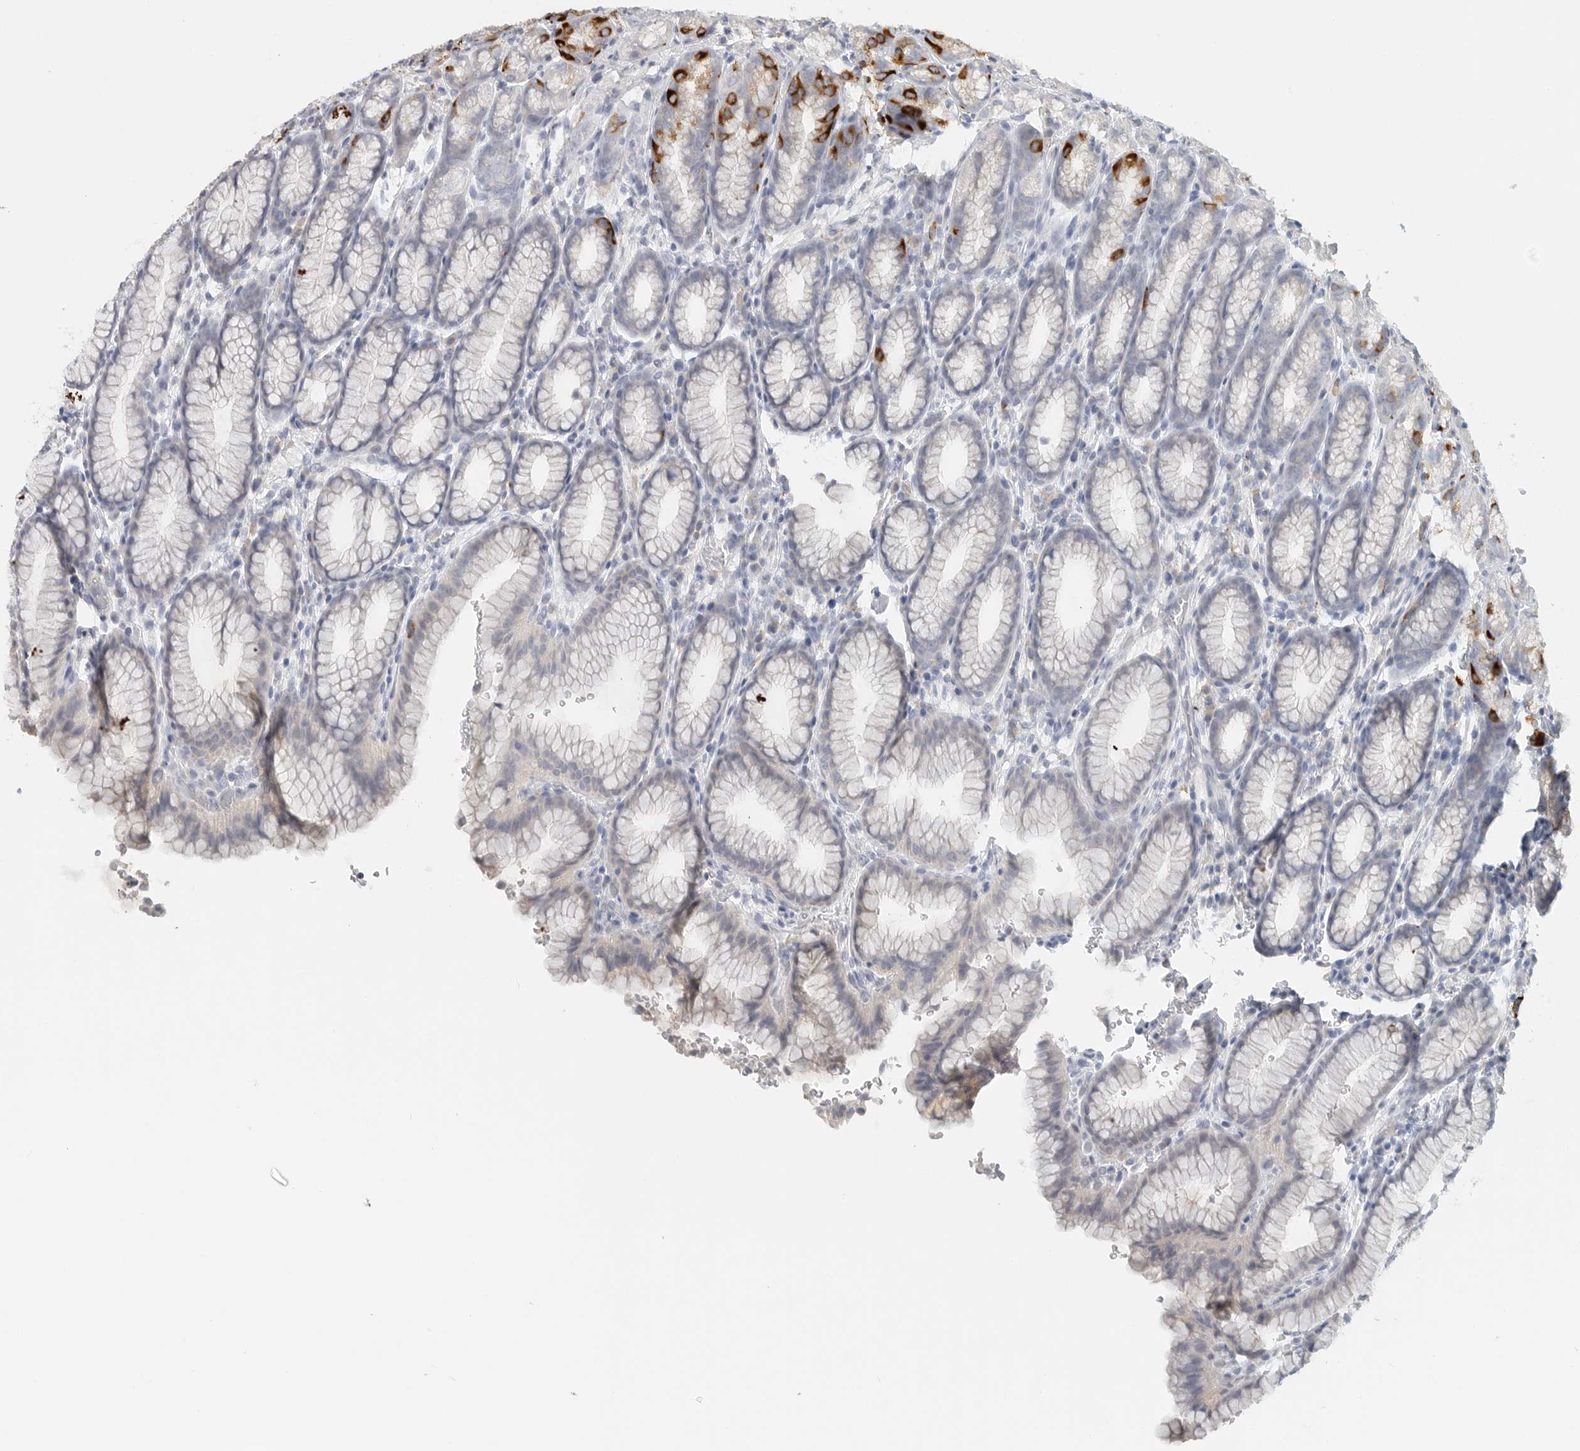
{"staining": {"intensity": "strong", "quantity": "<25%", "location": "cytoplasmic/membranous"}, "tissue": "stomach", "cell_type": "Glandular cells", "image_type": "normal", "snomed": [{"axis": "morphology", "description": "Normal tissue, NOS"}, {"axis": "topography", "description": "Stomach"}], "caption": "A histopathology image showing strong cytoplasmic/membranous staining in about <25% of glandular cells in benign stomach, as visualized by brown immunohistochemical staining.", "gene": "PAM", "patient": {"sex": "male", "age": 42}}